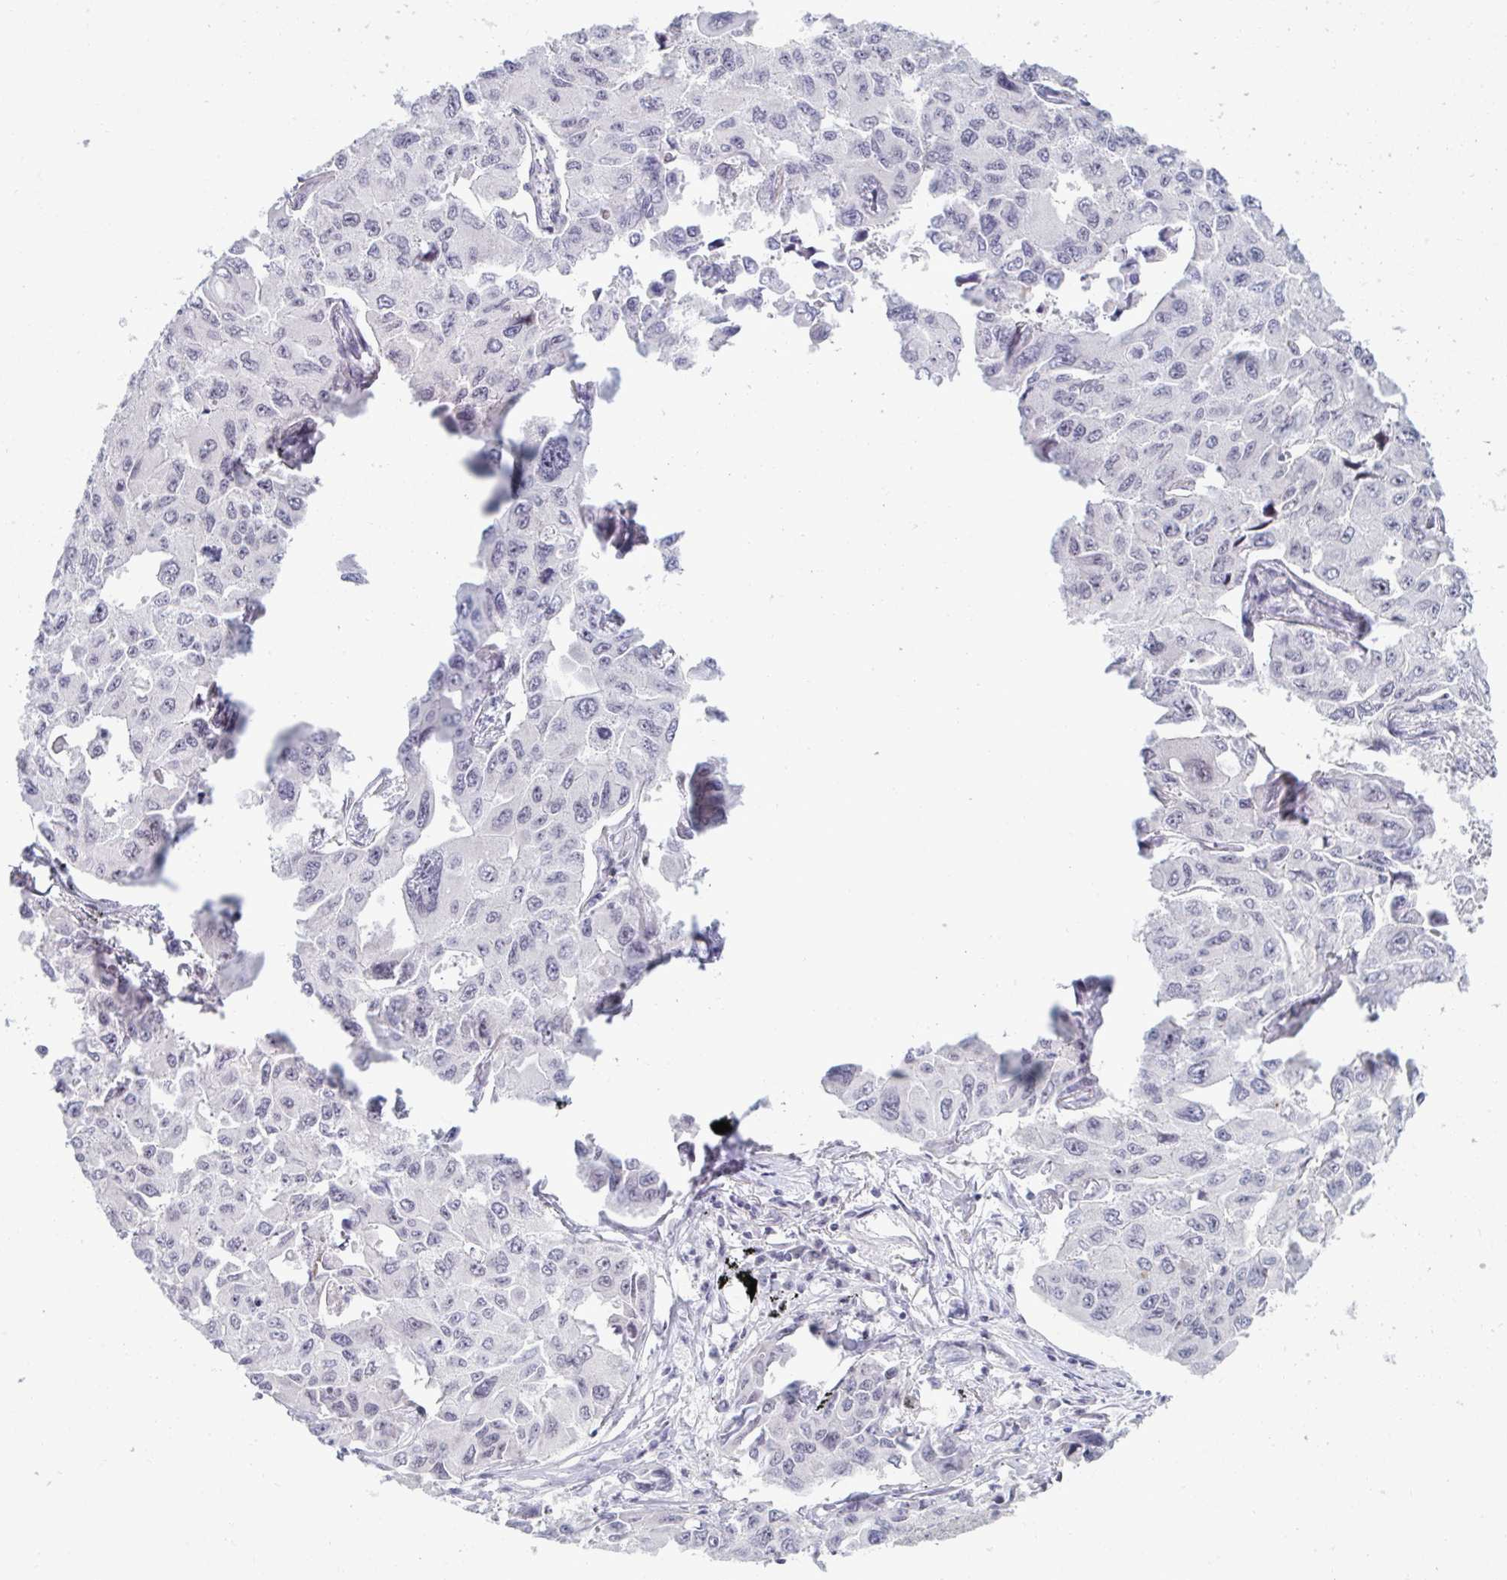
{"staining": {"intensity": "negative", "quantity": "none", "location": "none"}, "tissue": "lung cancer", "cell_type": "Tumor cells", "image_type": "cancer", "snomed": [{"axis": "morphology", "description": "Adenocarcinoma, NOS"}, {"axis": "topography", "description": "Lung"}], "caption": "Image shows no significant protein positivity in tumor cells of lung adenocarcinoma.", "gene": "RNASEH1", "patient": {"sex": "male", "age": 64}}